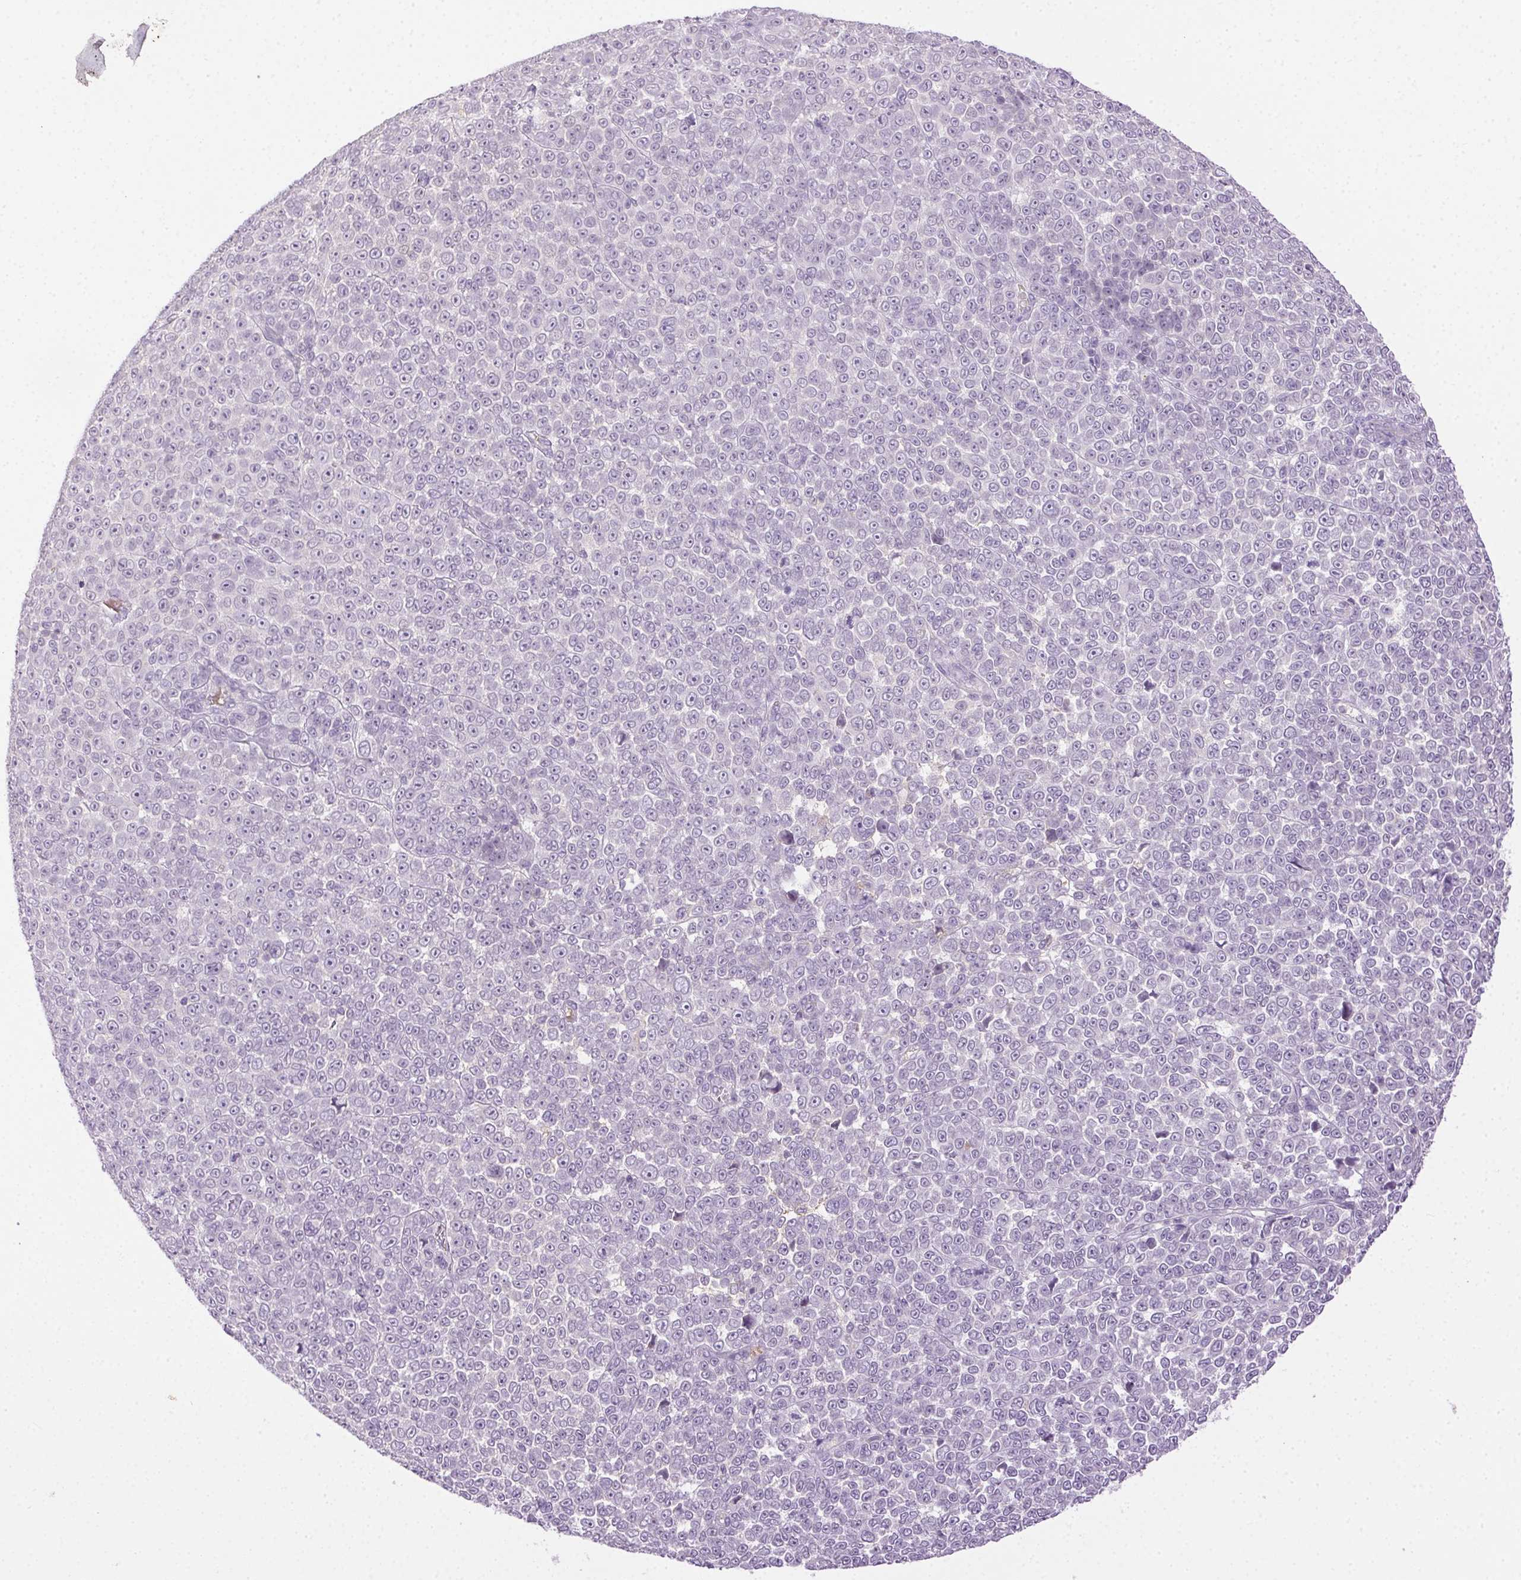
{"staining": {"intensity": "negative", "quantity": "none", "location": "none"}, "tissue": "melanoma", "cell_type": "Tumor cells", "image_type": "cancer", "snomed": [{"axis": "morphology", "description": "Malignant melanoma, NOS"}, {"axis": "topography", "description": "Skin"}], "caption": "IHC histopathology image of neoplastic tissue: melanoma stained with DAB (3,3'-diaminobenzidine) displays no significant protein positivity in tumor cells.", "gene": "BPIFB2", "patient": {"sex": "female", "age": 95}}